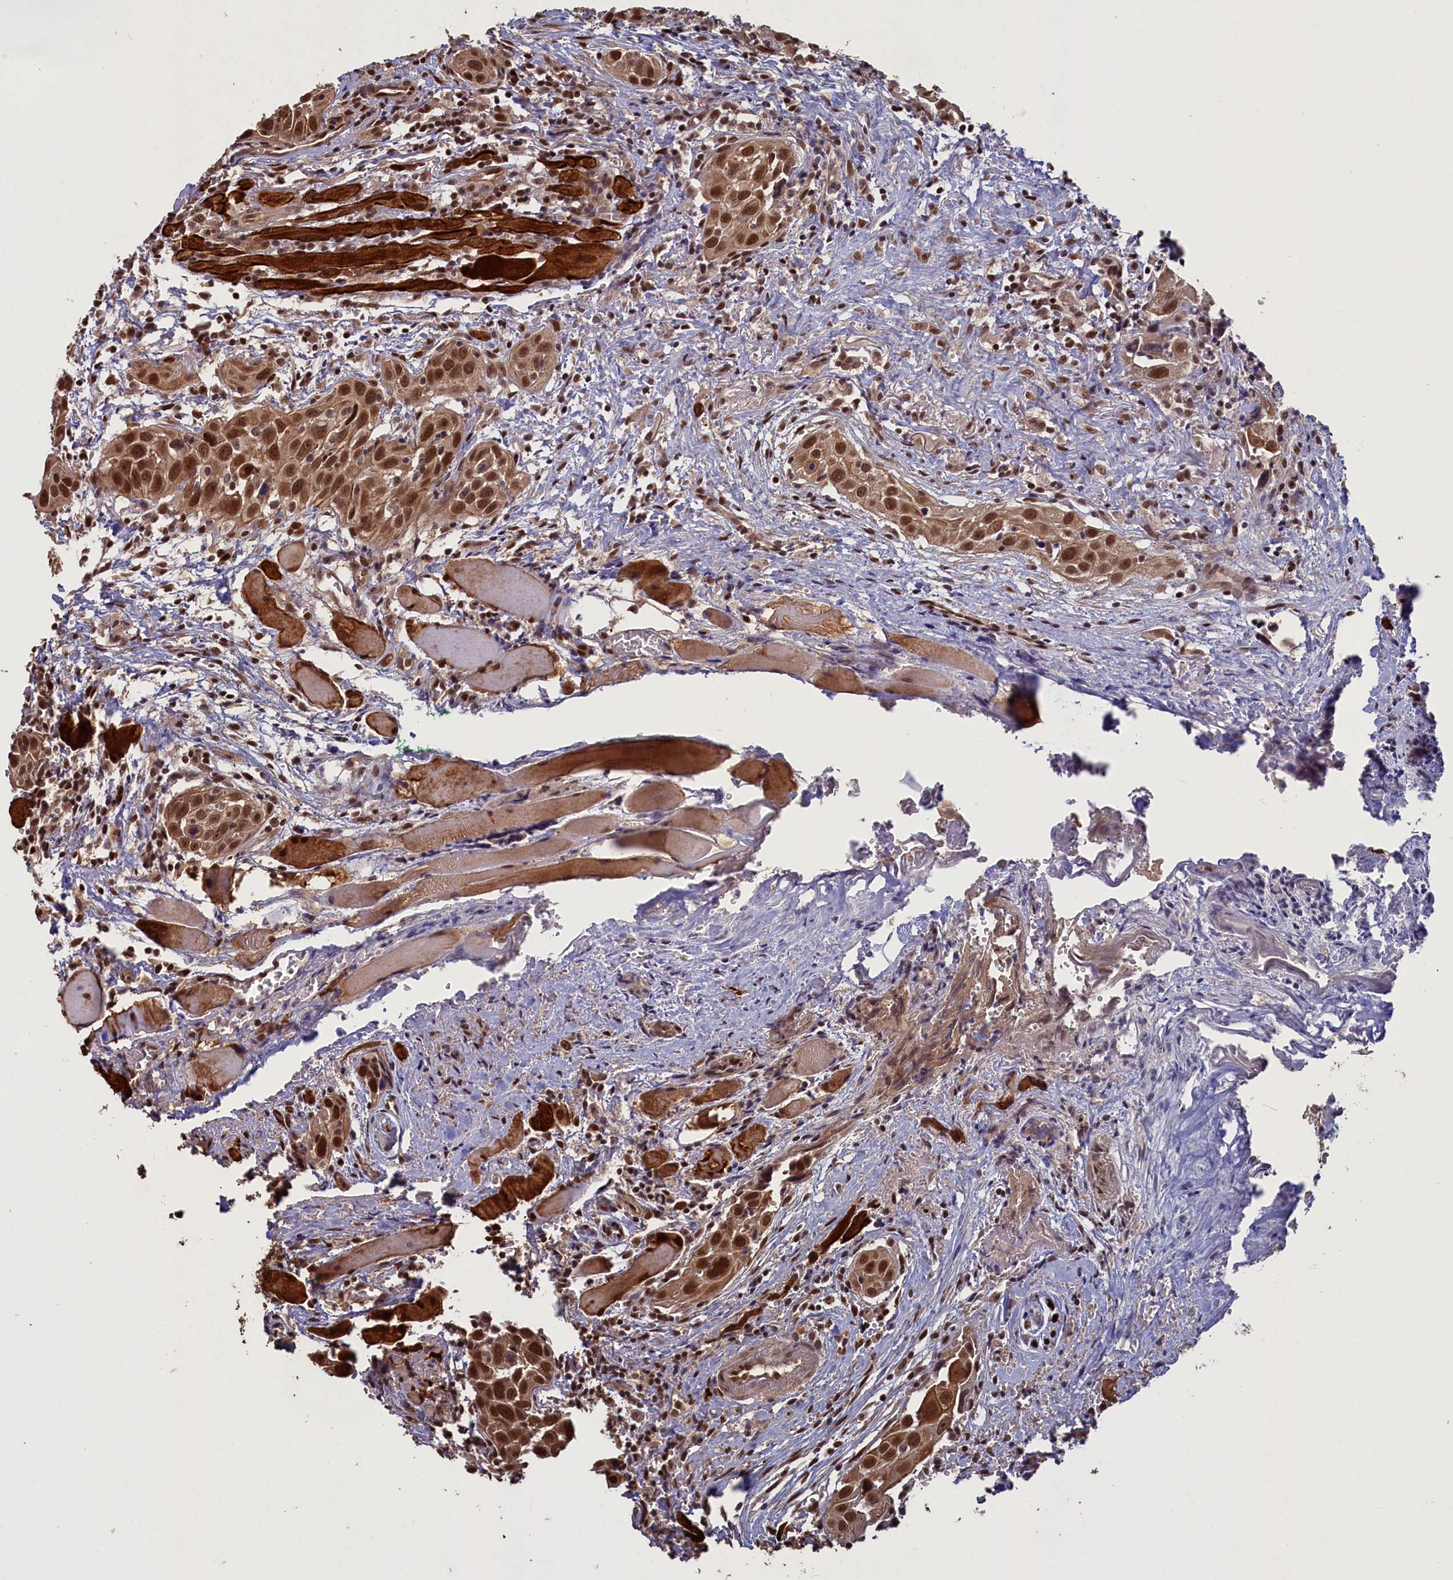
{"staining": {"intensity": "strong", "quantity": ">75%", "location": "nuclear"}, "tissue": "head and neck cancer", "cell_type": "Tumor cells", "image_type": "cancer", "snomed": [{"axis": "morphology", "description": "Squamous cell carcinoma, NOS"}, {"axis": "topography", "description": "Oral tissue"}, {"axis": "topography", "description": "Head-Neck"}], "caption": "Head and neck cancer tissue reveals strong nuclear staining in approximately >75% of tumor cells, visualized by immunohistochemistry.", "gene": "NAE1", "patient": {"sex": "female", "age": 50}}